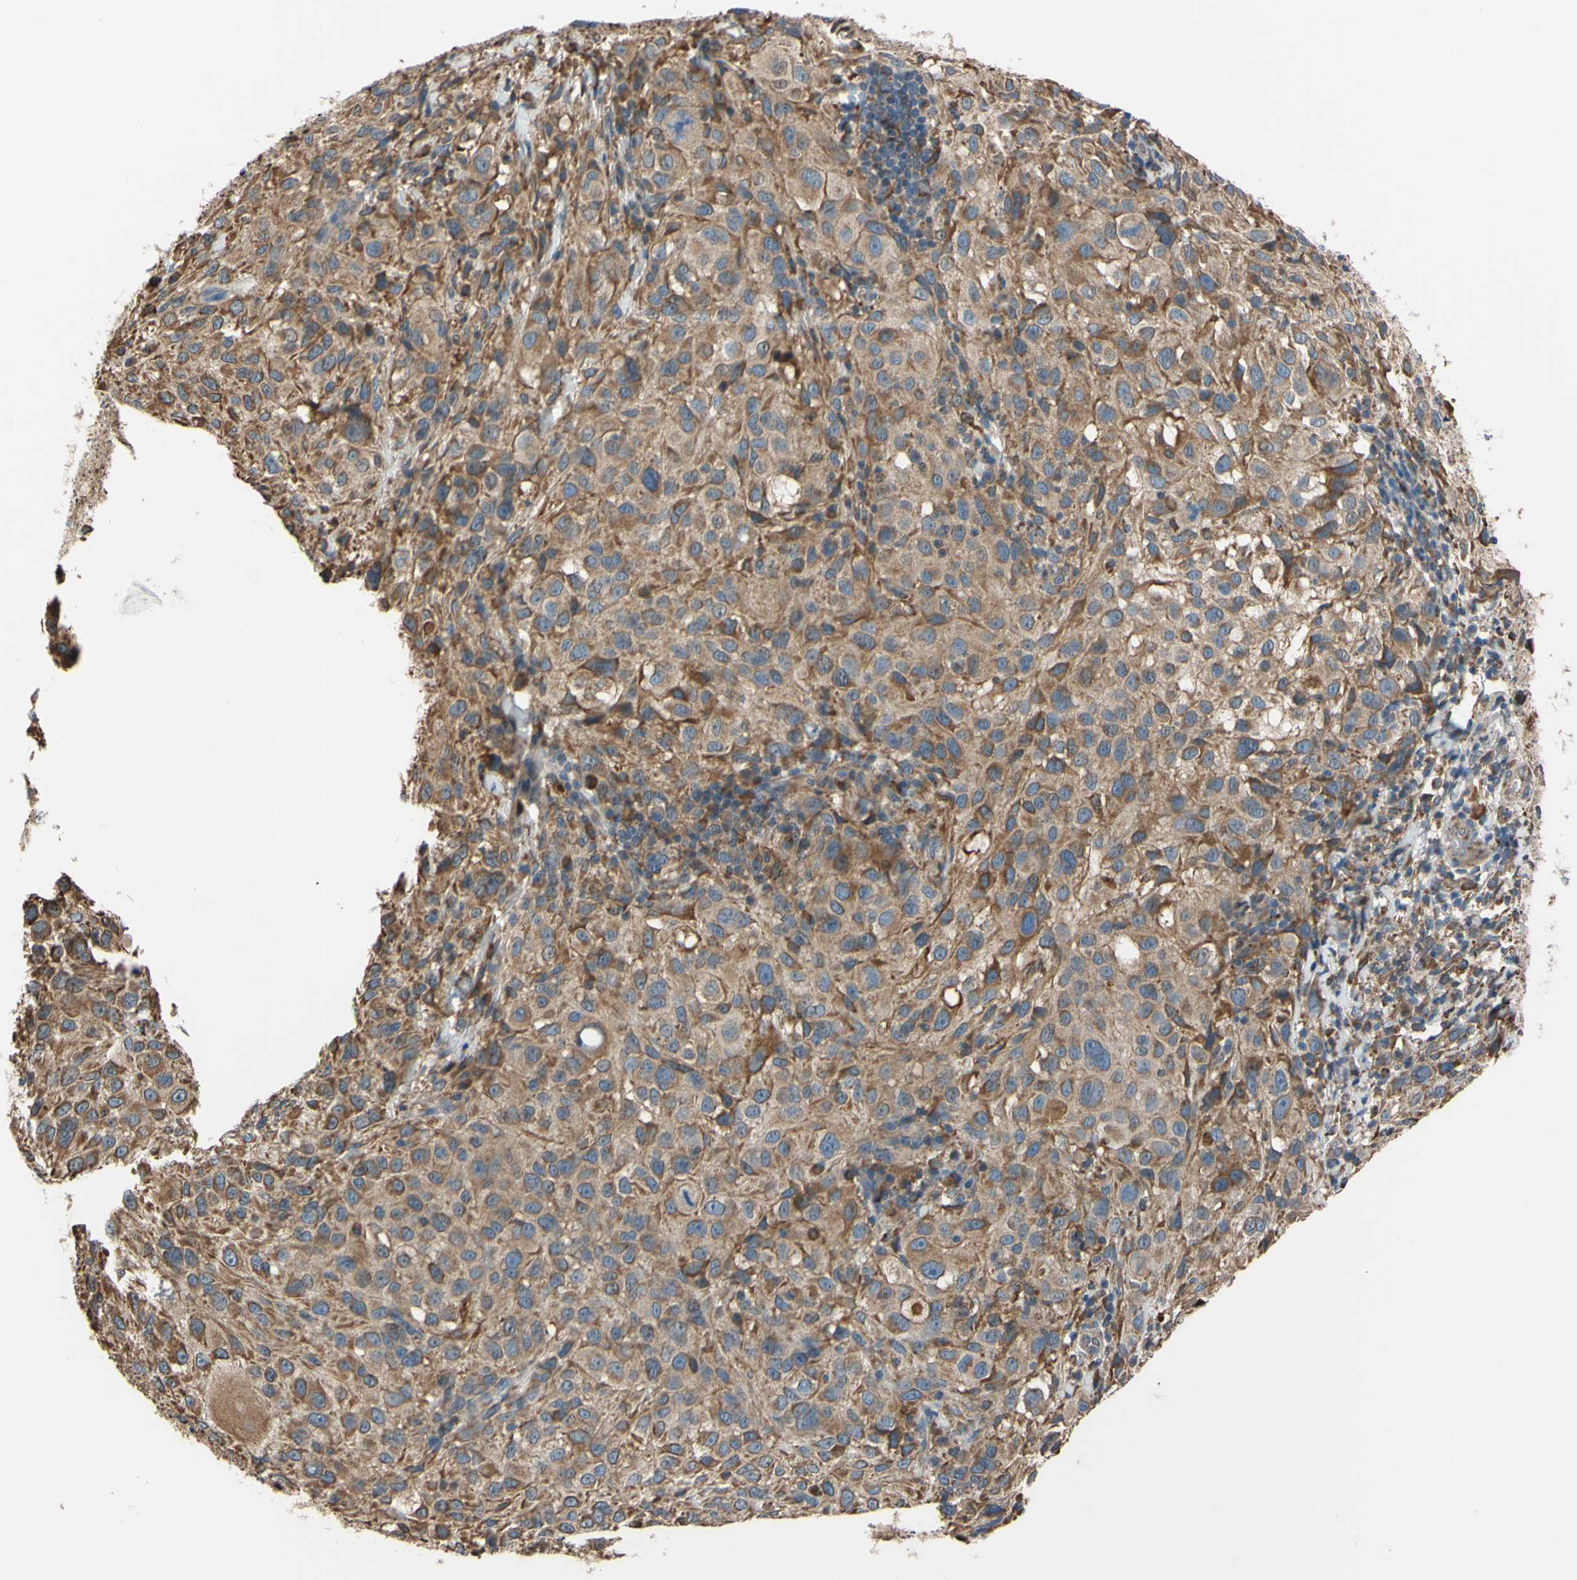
{"staining": {"intensity": "moderate", "quantity": ">75%", "location": "cytoplasmic/membranous"}, "tissue": "melanoma", "cell_type": "Tumor cells", "image_type": "cancer", "snomed": [{"axis": "morphology", "description": "Necrosis, NOS"}, {"axis": "morphology", "description": "Malignant melanoma, NOS"}, {"axis": "topography", "description": "Skin"}], "caption": "A brown stain shows moderate cytoplasmic/membranous staining of a protein in human malignant melanoma tumor cells.", "gene": "BMF", "patient": {"sex": "female", "age": 87}}